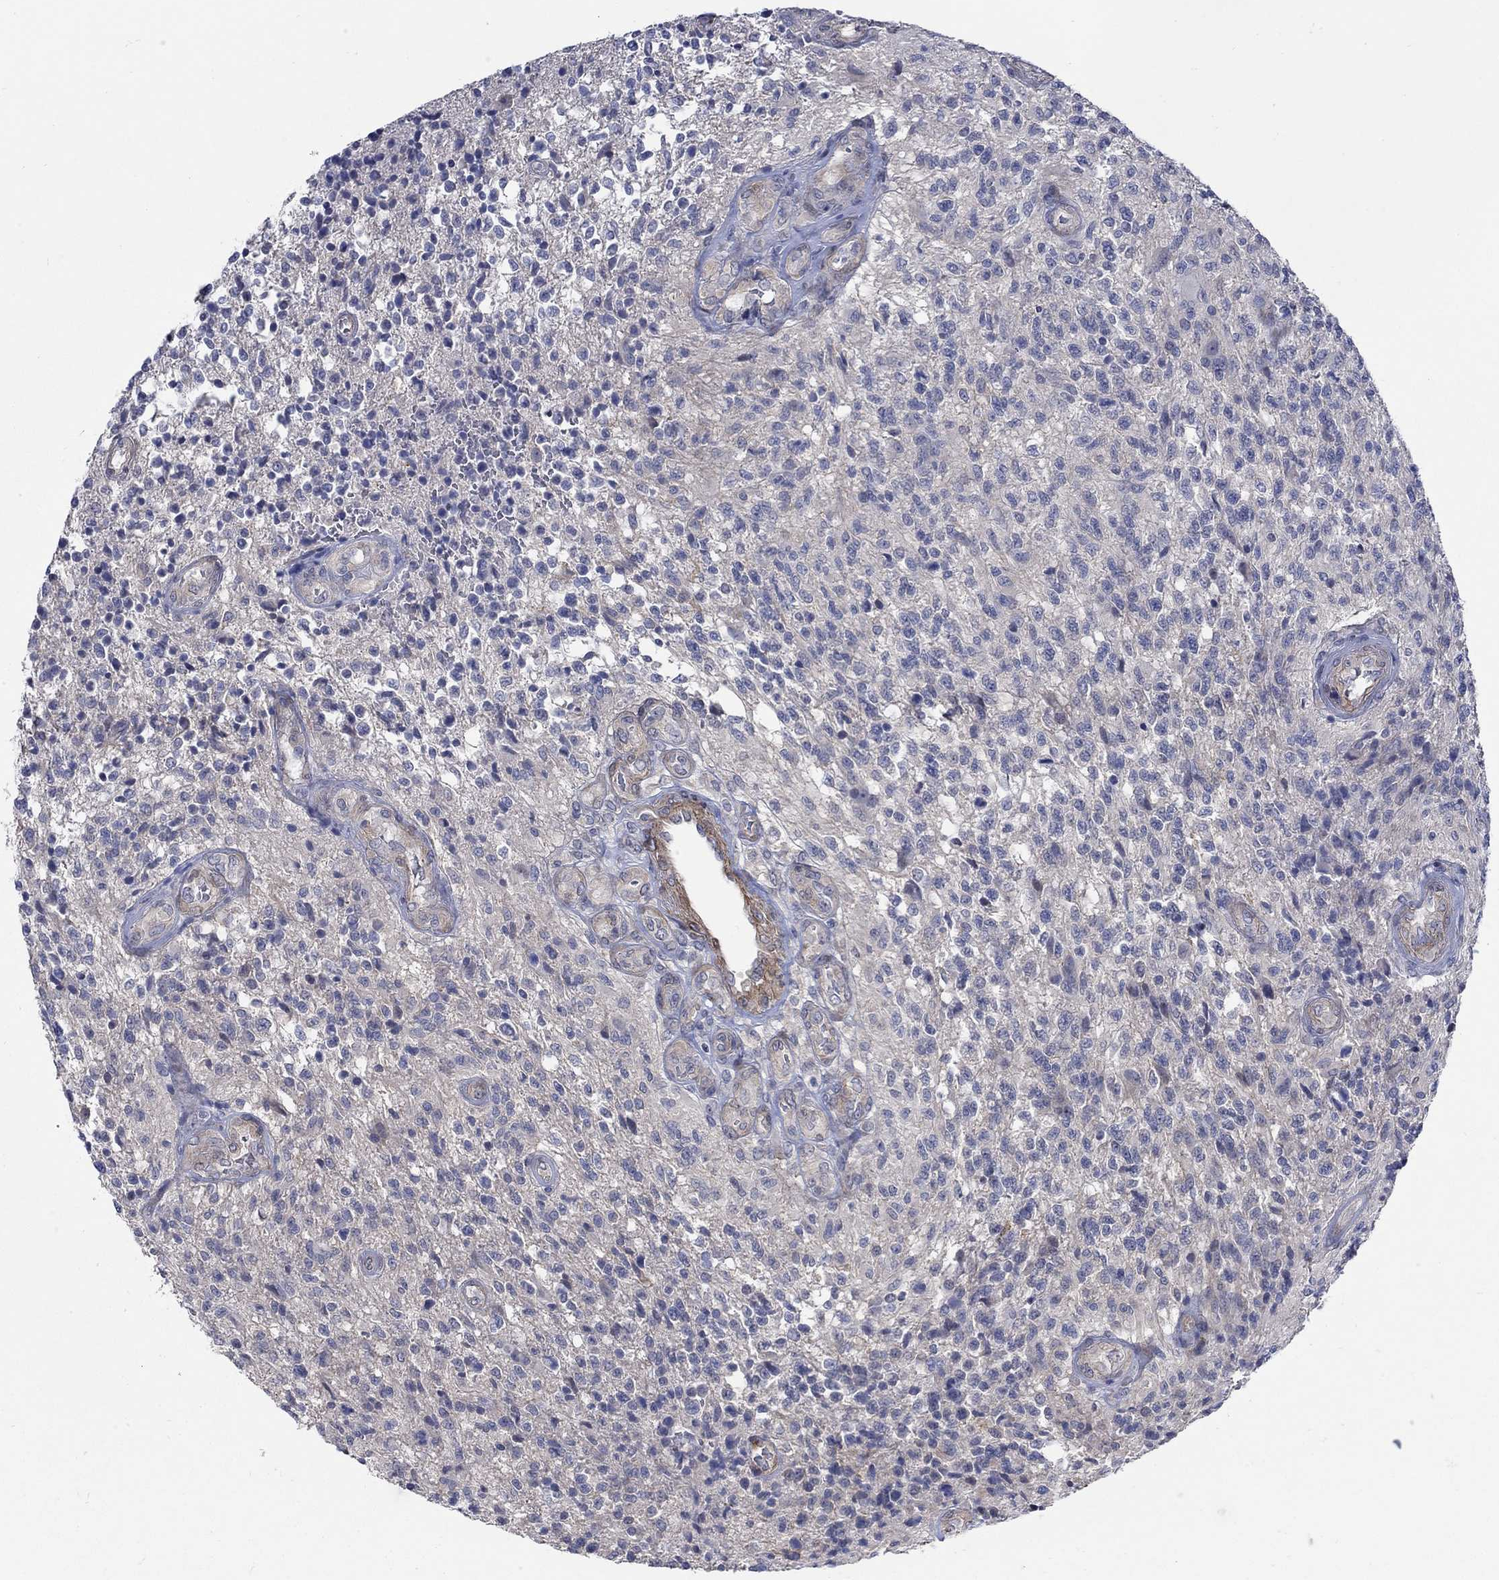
{"staining": {"intensity": "negative", "quantity": "none", "location": "none"}, "tissue": "glioma", "cell_type": "Tumor cells", "image_type": "cancer", "snomed": [{"axis": "morphology", "description": "Glioma, malignant, High grade"}, {"axis": "topography", "description": "Brain"}], "caption": "Human malignant glioma (high-grade) stained for a protein using immunohistochemistry (IHC) demonstrates no positivity in tumor cells.", "gene": "SCN7A", "patient": {"sex": "male", "age": 56}}